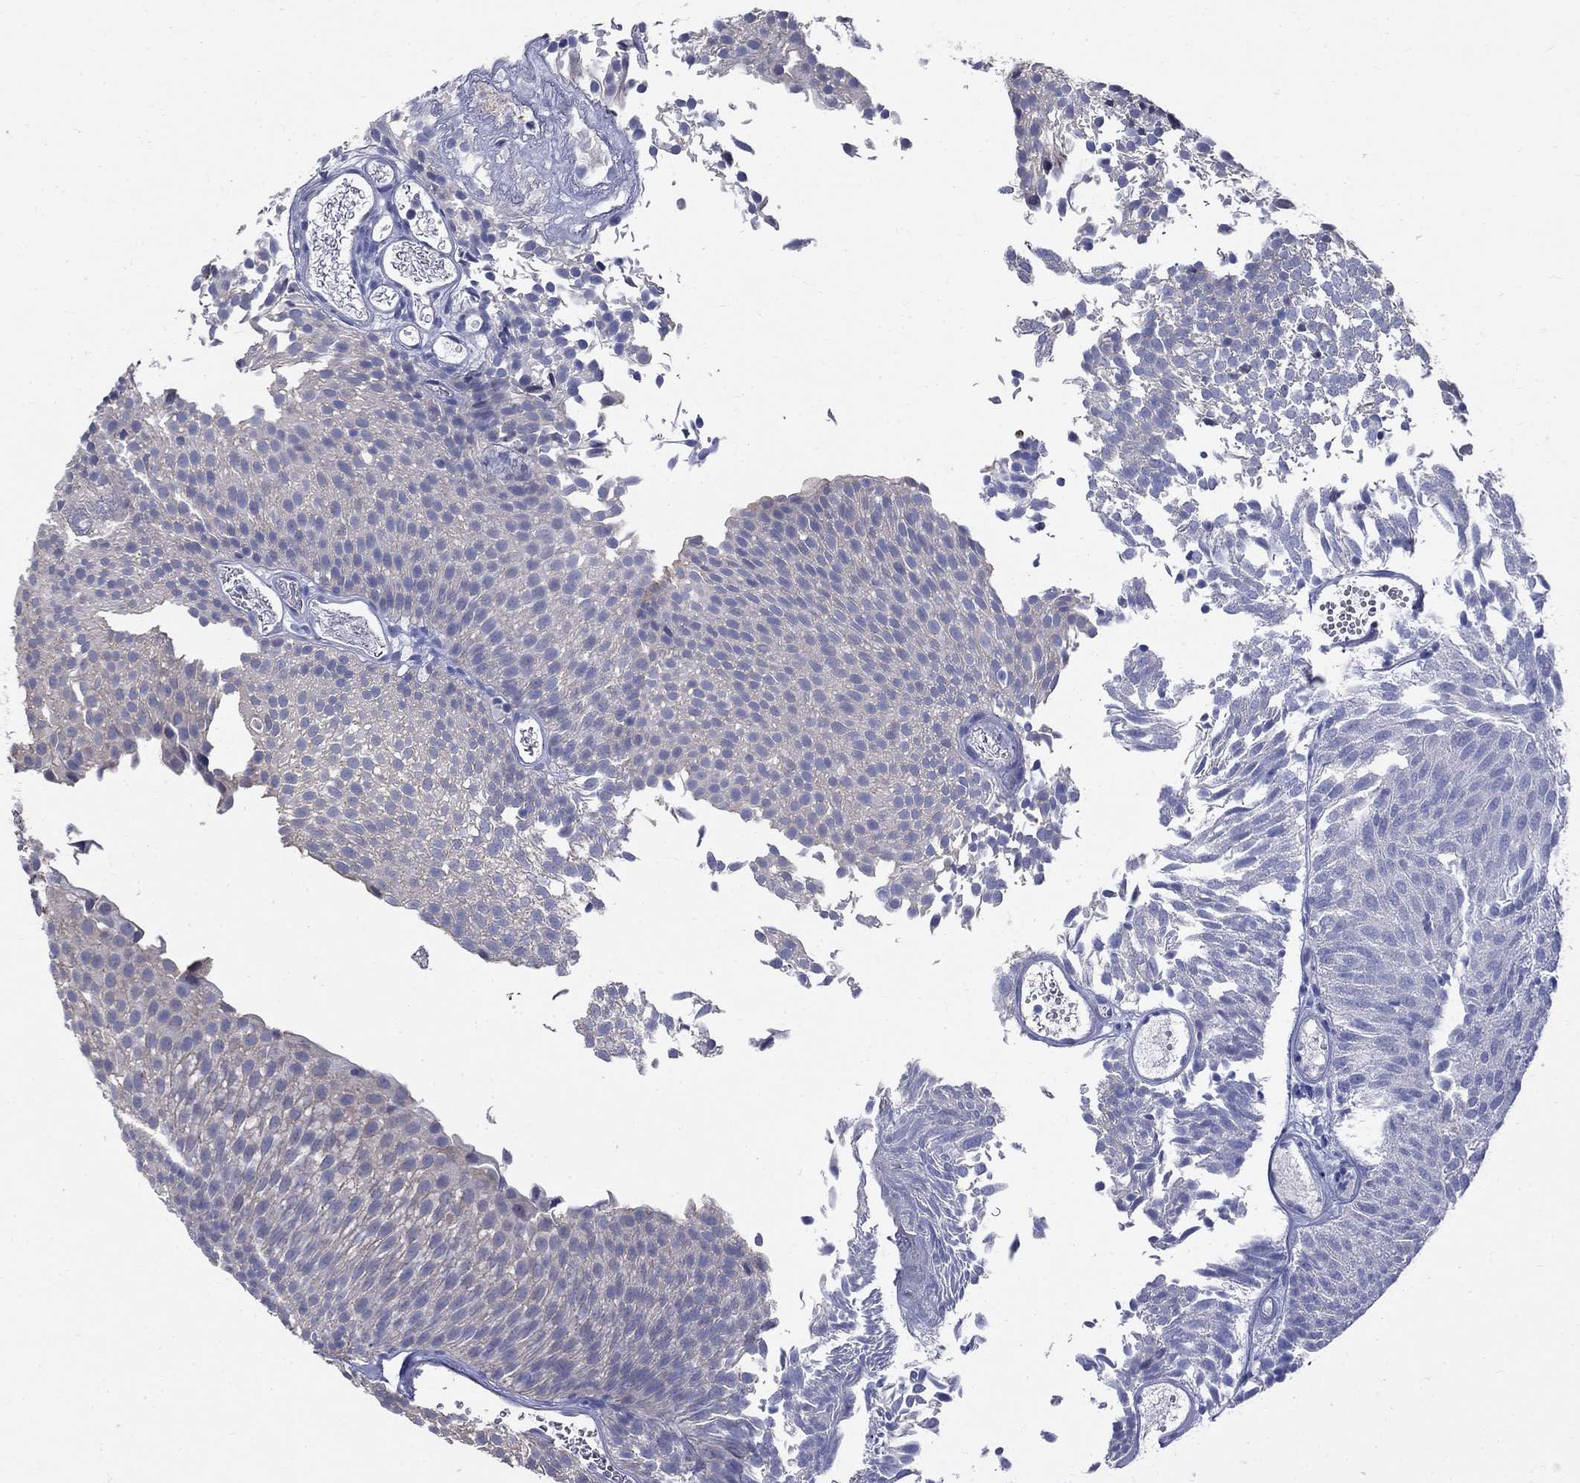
{"staining": {"intensity": "negative", "quantity": "none", "location": "none"}, "tissue": "urothelial cancer", "cell_type": "Tumor cells", "image_type": "cancer", "snomed": [{"axis": "morphology", "description": "Urothelial carcinoma, Low grade"}, {"axis": "topography", "description": "Urinary bladder"}], "caption": "Urothelial carcinoma (low-grade) was stained to show a protein in brown. There is no significant positivity in tumor cells.", "gene": "GUCA1A", "patient": {"sex": "male", "age": 52}}